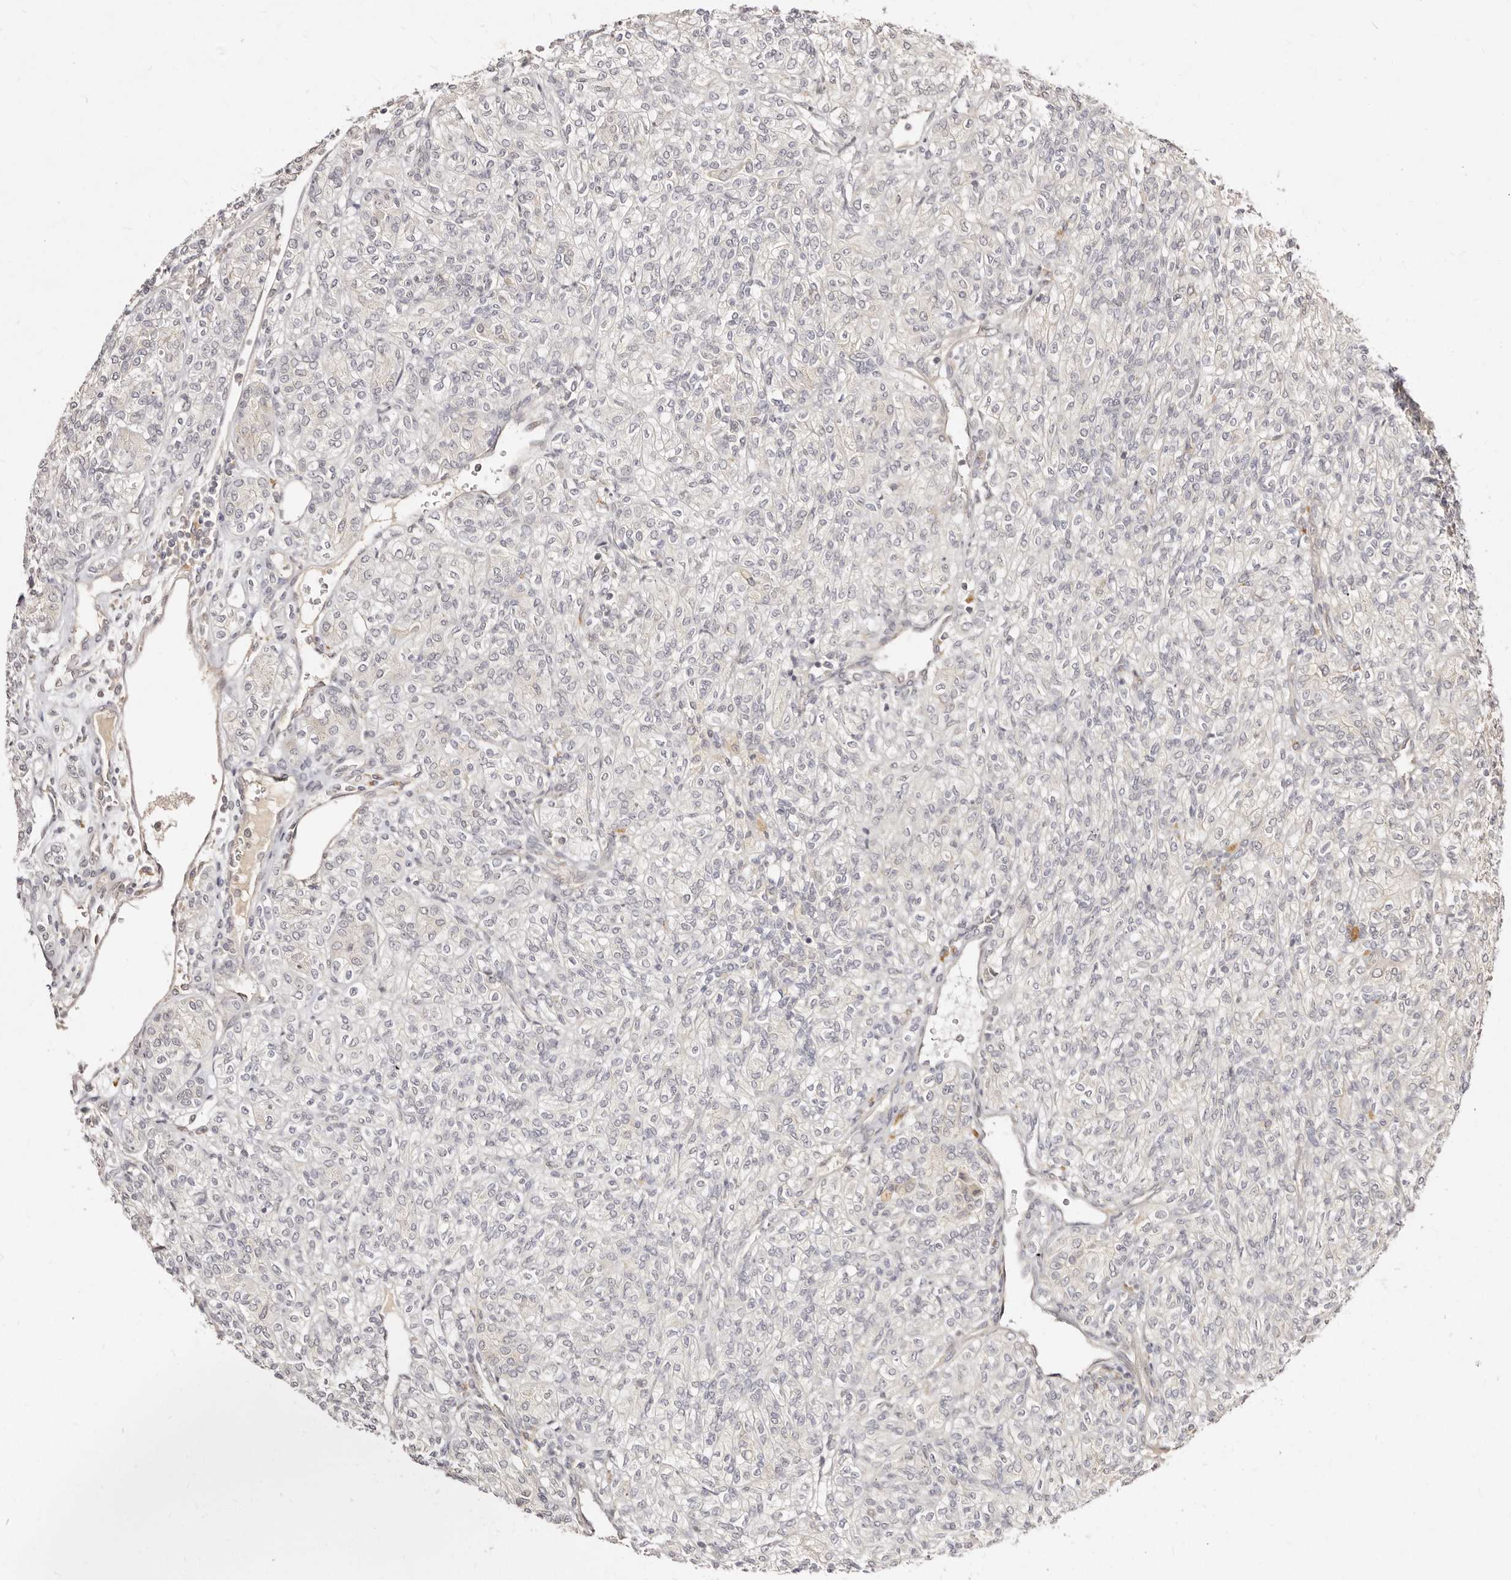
{"staining": {"intensity": "negative", "quantity": "none", "location": "none"}, "tissue": "renal cancer", "cell_type": "Tumor cells", "image_type": "cancer", "snomed": [{"axis": "morphology", "description": "Adenocarcinoma, NOS"}, {"axis": "topography", "description": "Kidney"}], "caption": "High magnification brightfield microscopy of renal adenocarcinoma stained with DAB (3,3'-diaminobenzidine) (brown) and counterstained with hematoxylin (blue): tumor cells show no significant staining.", "gene": "LCORL", "patient": {"sex": "male", "age": 77}}